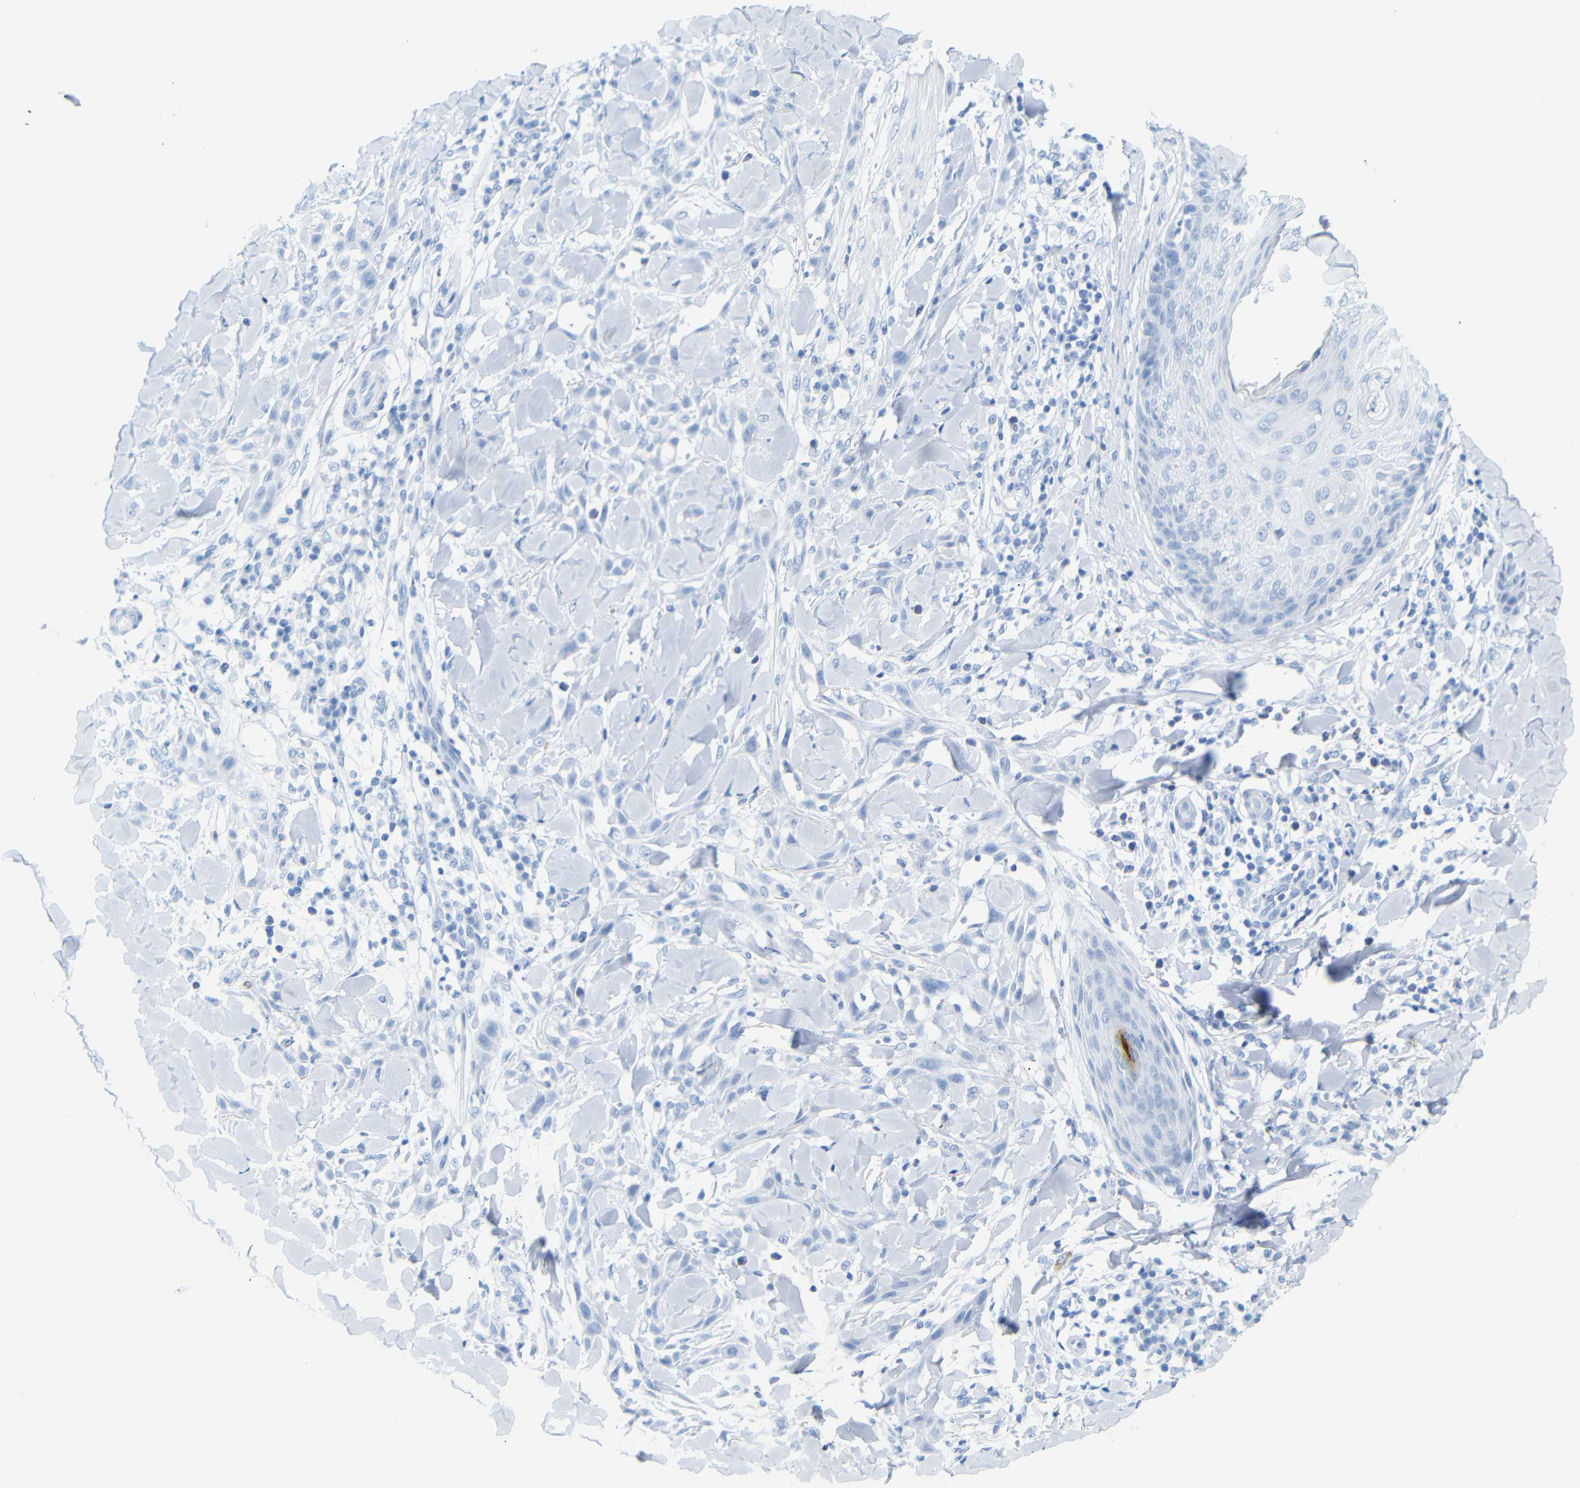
{"staining": {"intensity": "negative", "quantity": "none", "location": "none"}, "tissue": "skin cancer", "cell_type": "Tumor cells", "image_type": "cancer", "snomed": [{"axis": "morphology", "description": "Squamous cell carcinoma, NOS"}, {"axis": "topography", "description": "Skin"}], "caption": "Immunohistochemistry (IHC) micrograph of neoplastic tissue: human skin squamous cell carcinoma stained with DAB shows no significant protein expression in tumor cells. (Brightfield microscopy of DAB immunohistochemistry (IHC) at high magnification).", "gene": "DYNAP", "patient": {"sex": "male", "age": 24}}